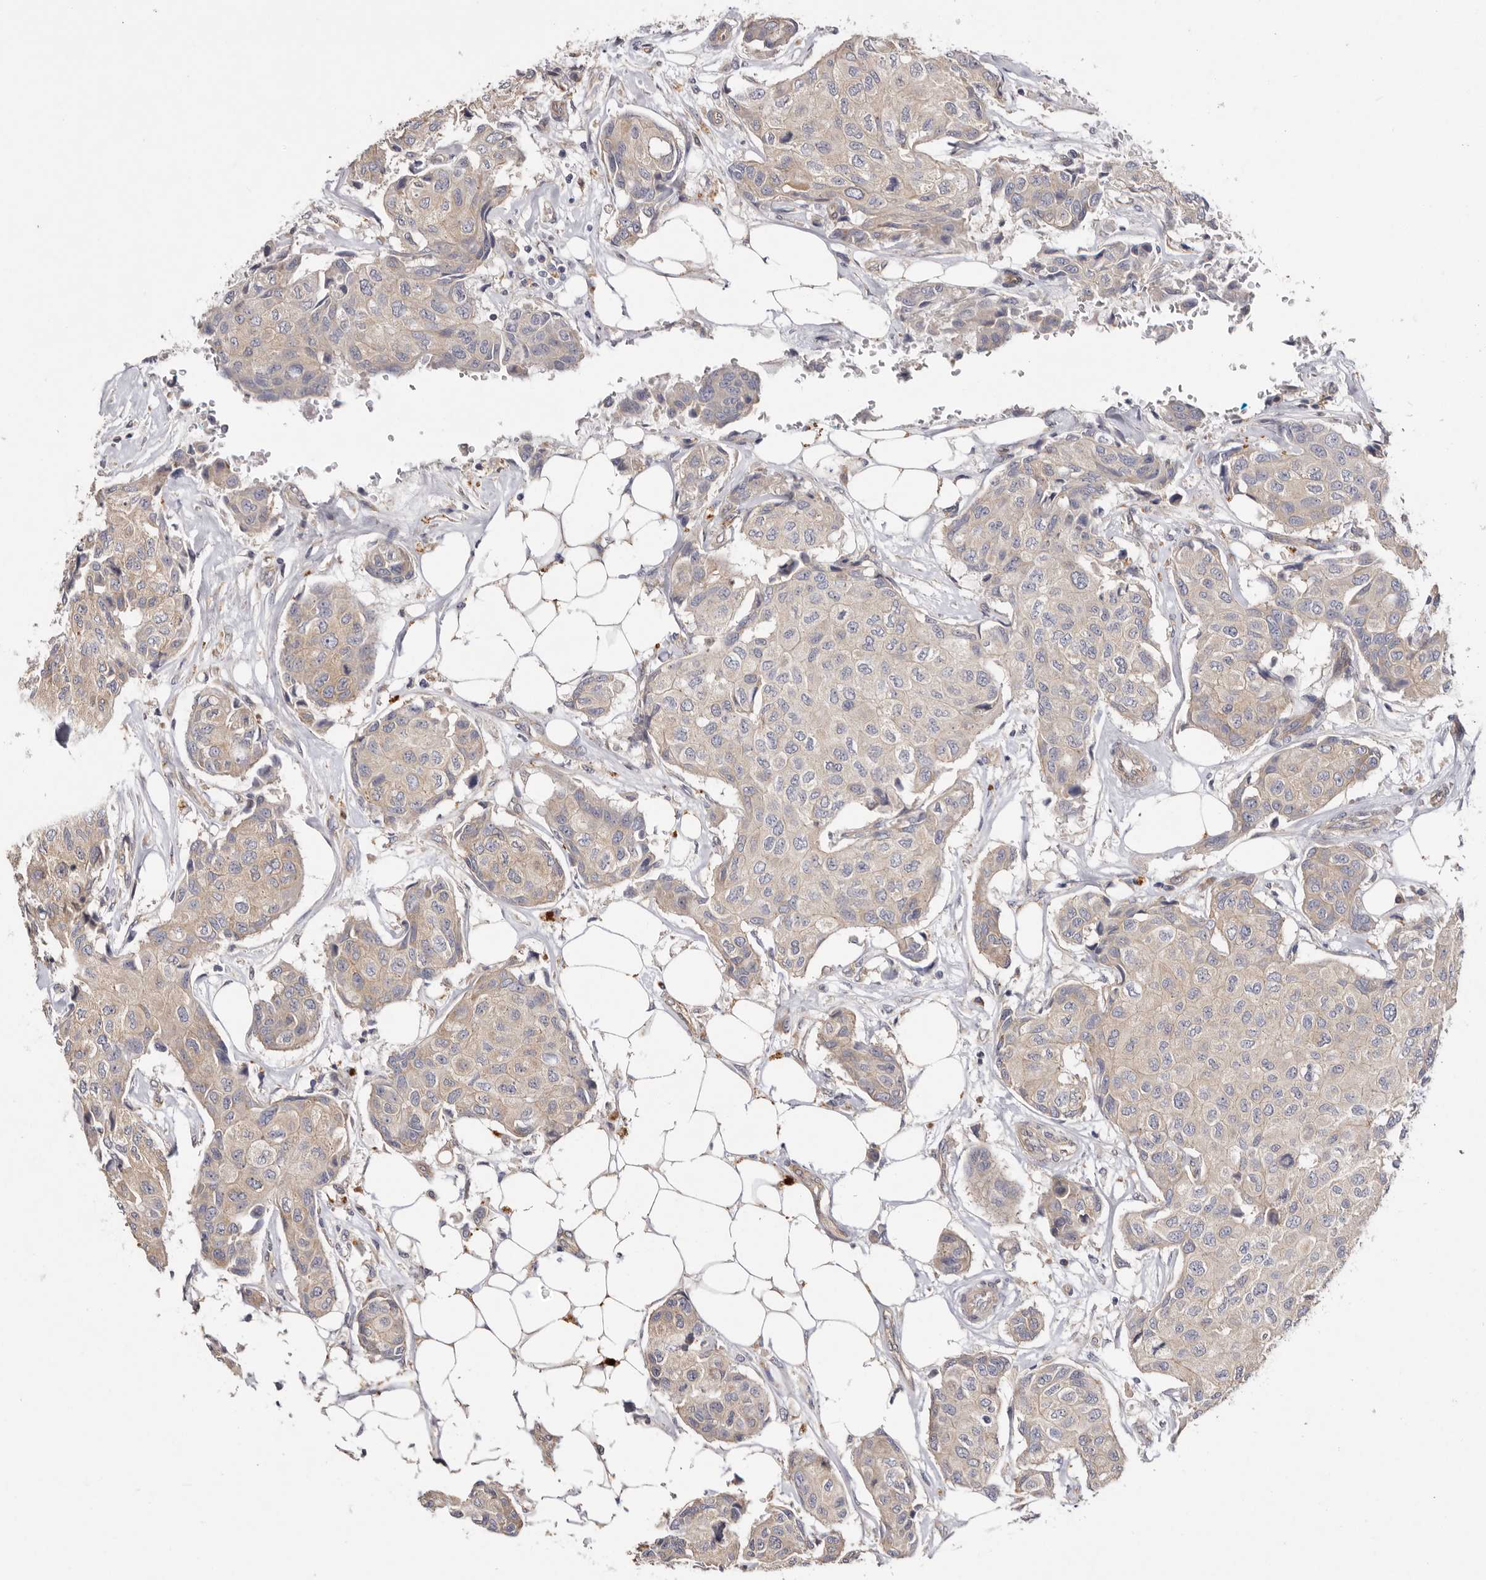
{"staining": {"intensity": "weak", "quantity": "<25%", "location": "cytoplasmic/membranous"}, "tissue": "breast cancer", "cell_type": "Tumor cells", "image_type": "cancer", "snomed": [{"axis": "morphology", "description": "Duct carcinoma"}, {"axis": "topography", "description": "Breast"}], "caption": "An image of breast cancer stained for a protein shows no brown staining in tumor cells. (DAB (3,3'-diaminobenzidine) immunohistochemistry visualized using brightfield microscopy, high magnification).", "gene": "FAM167B", "patient": {"sex": "female", "age": 80}}